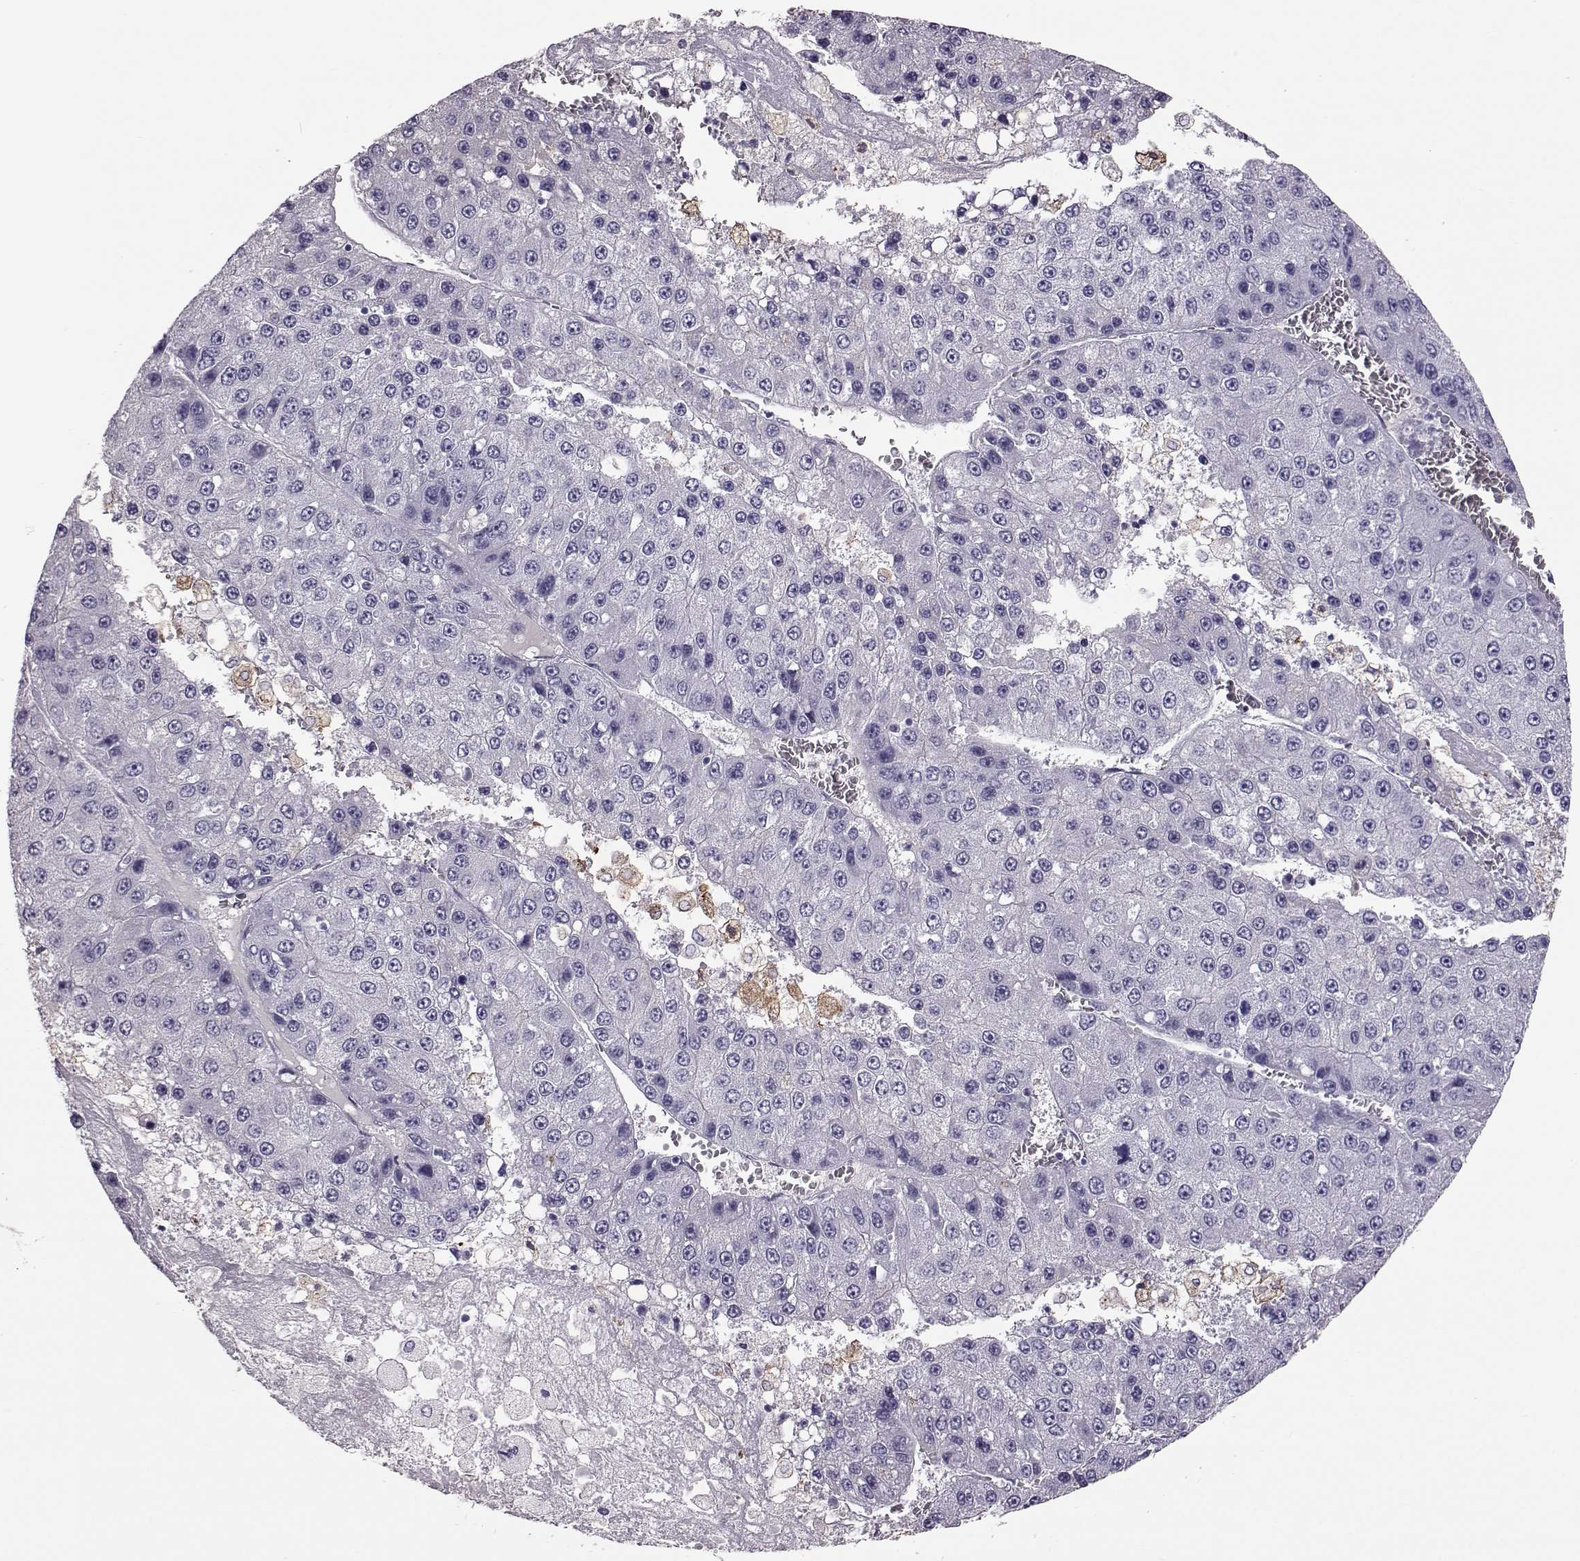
{"staining": {"intensity": "negative", "quantity": "none", "location": "none"}, "tissue": "liver cancer", "cell_type": "Tumor cells", "image_type": "cancer", "snomed": [{"axis": "morphology", "description": "Carcinoma, Hepatocellular, NOS"}, {"axis": "topography", "description": "Liver"}], "caption": "Human liver cancer stained for a protein using IHC demonstrates no expression in tumor cells.", "gene": "ADGRG5", "patient": {"sex": "female", "age": 73}}